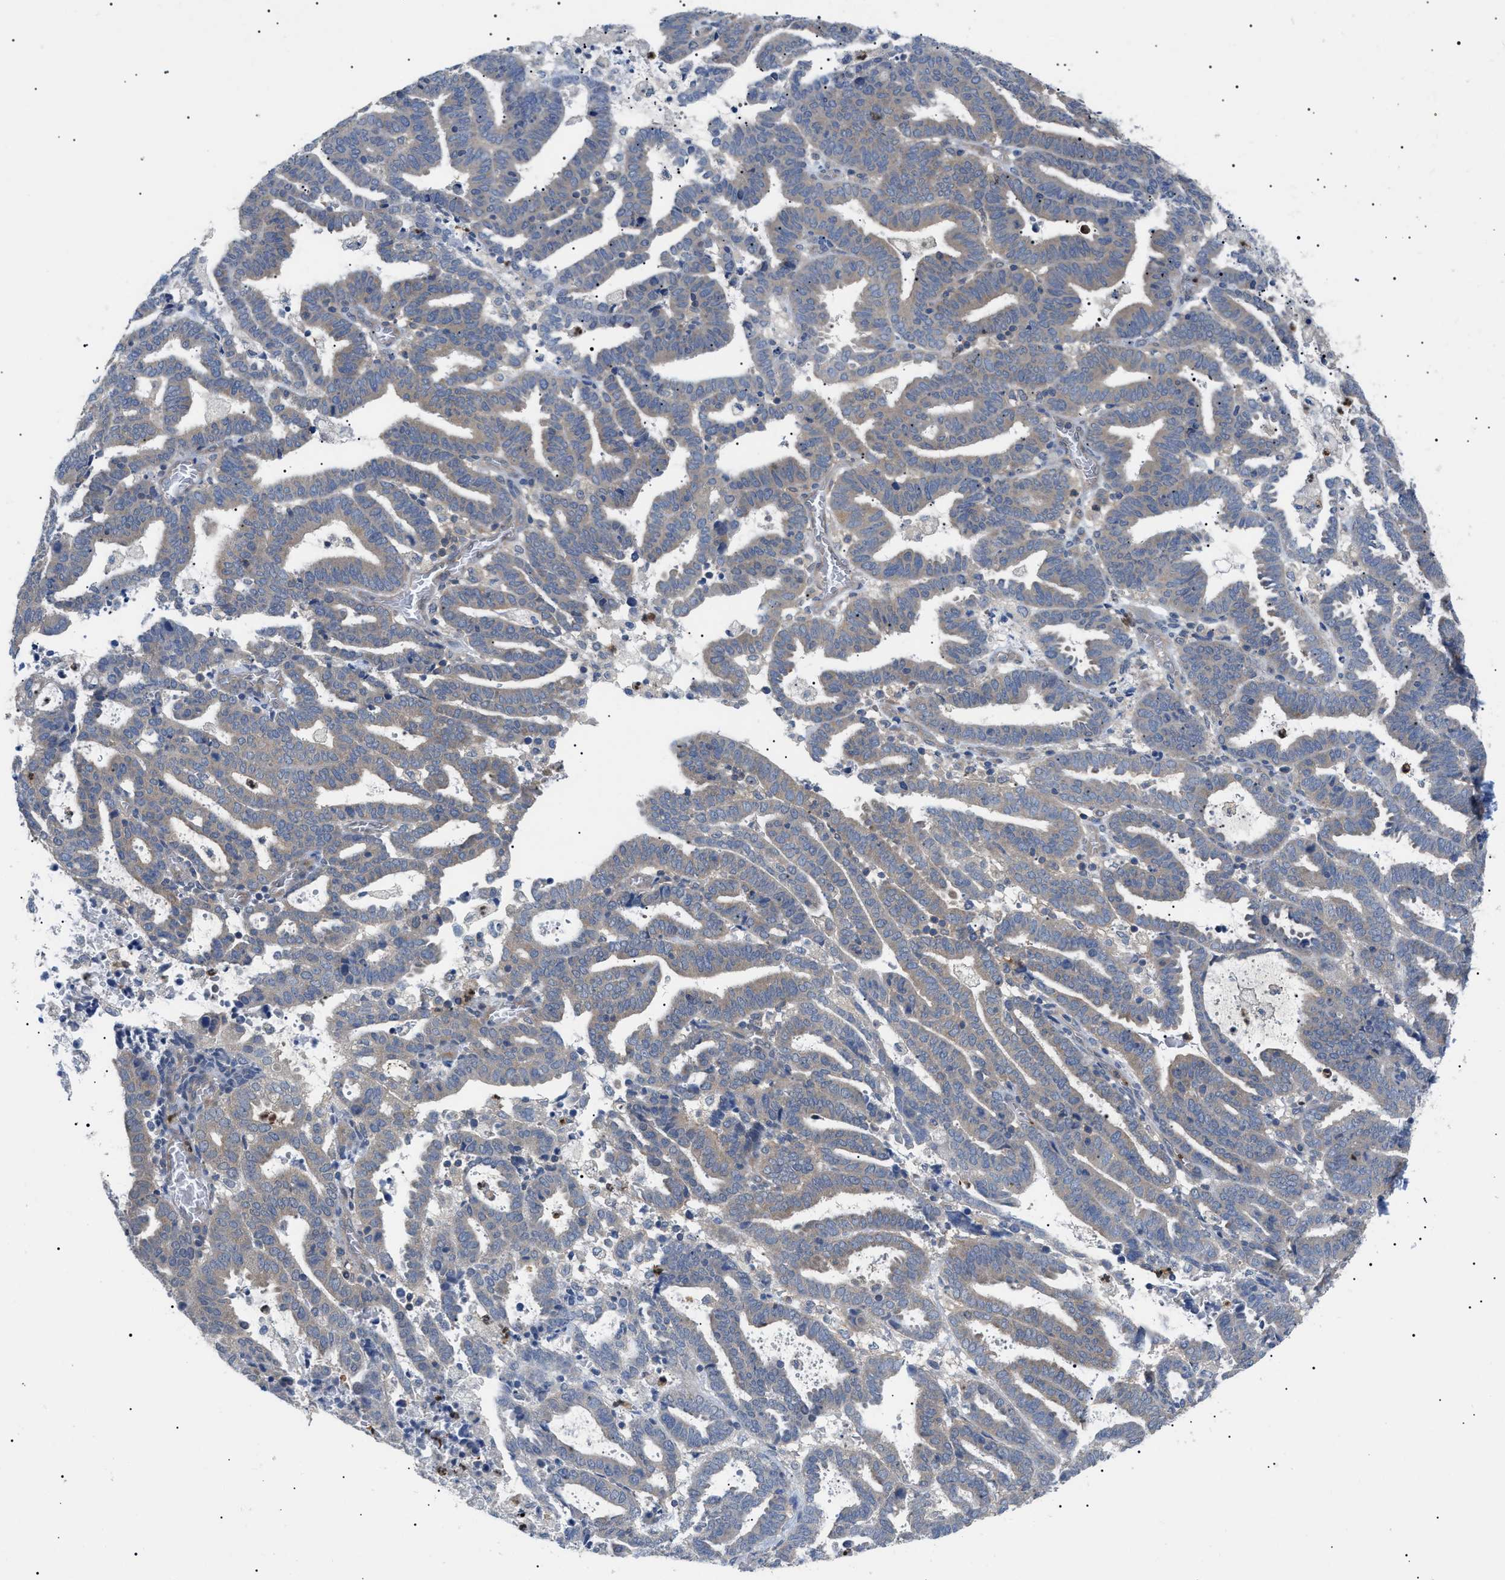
{"staining": {"intensity": "weak", "quantity": ">75%", "location": "cytoplasmic/membranous"}, "tissue": "endometrial cancer", "cell_type": "Tumor cells", "image_type": "cancer", "snomed": [{"axis": "morphology", "description": "Adenocarcinoma, NOS"}, {"axis": "topography", "description": "Uterus"}], "caption": "Adenocarcinoma (endometrial) was stained to show a protein in brown. There is low levels of weak cytoplasmic/membranous staining in approximately >75% of tumor cells.", "gene": "RIPK1", "patient": {"sex": "female", "age": 83}}